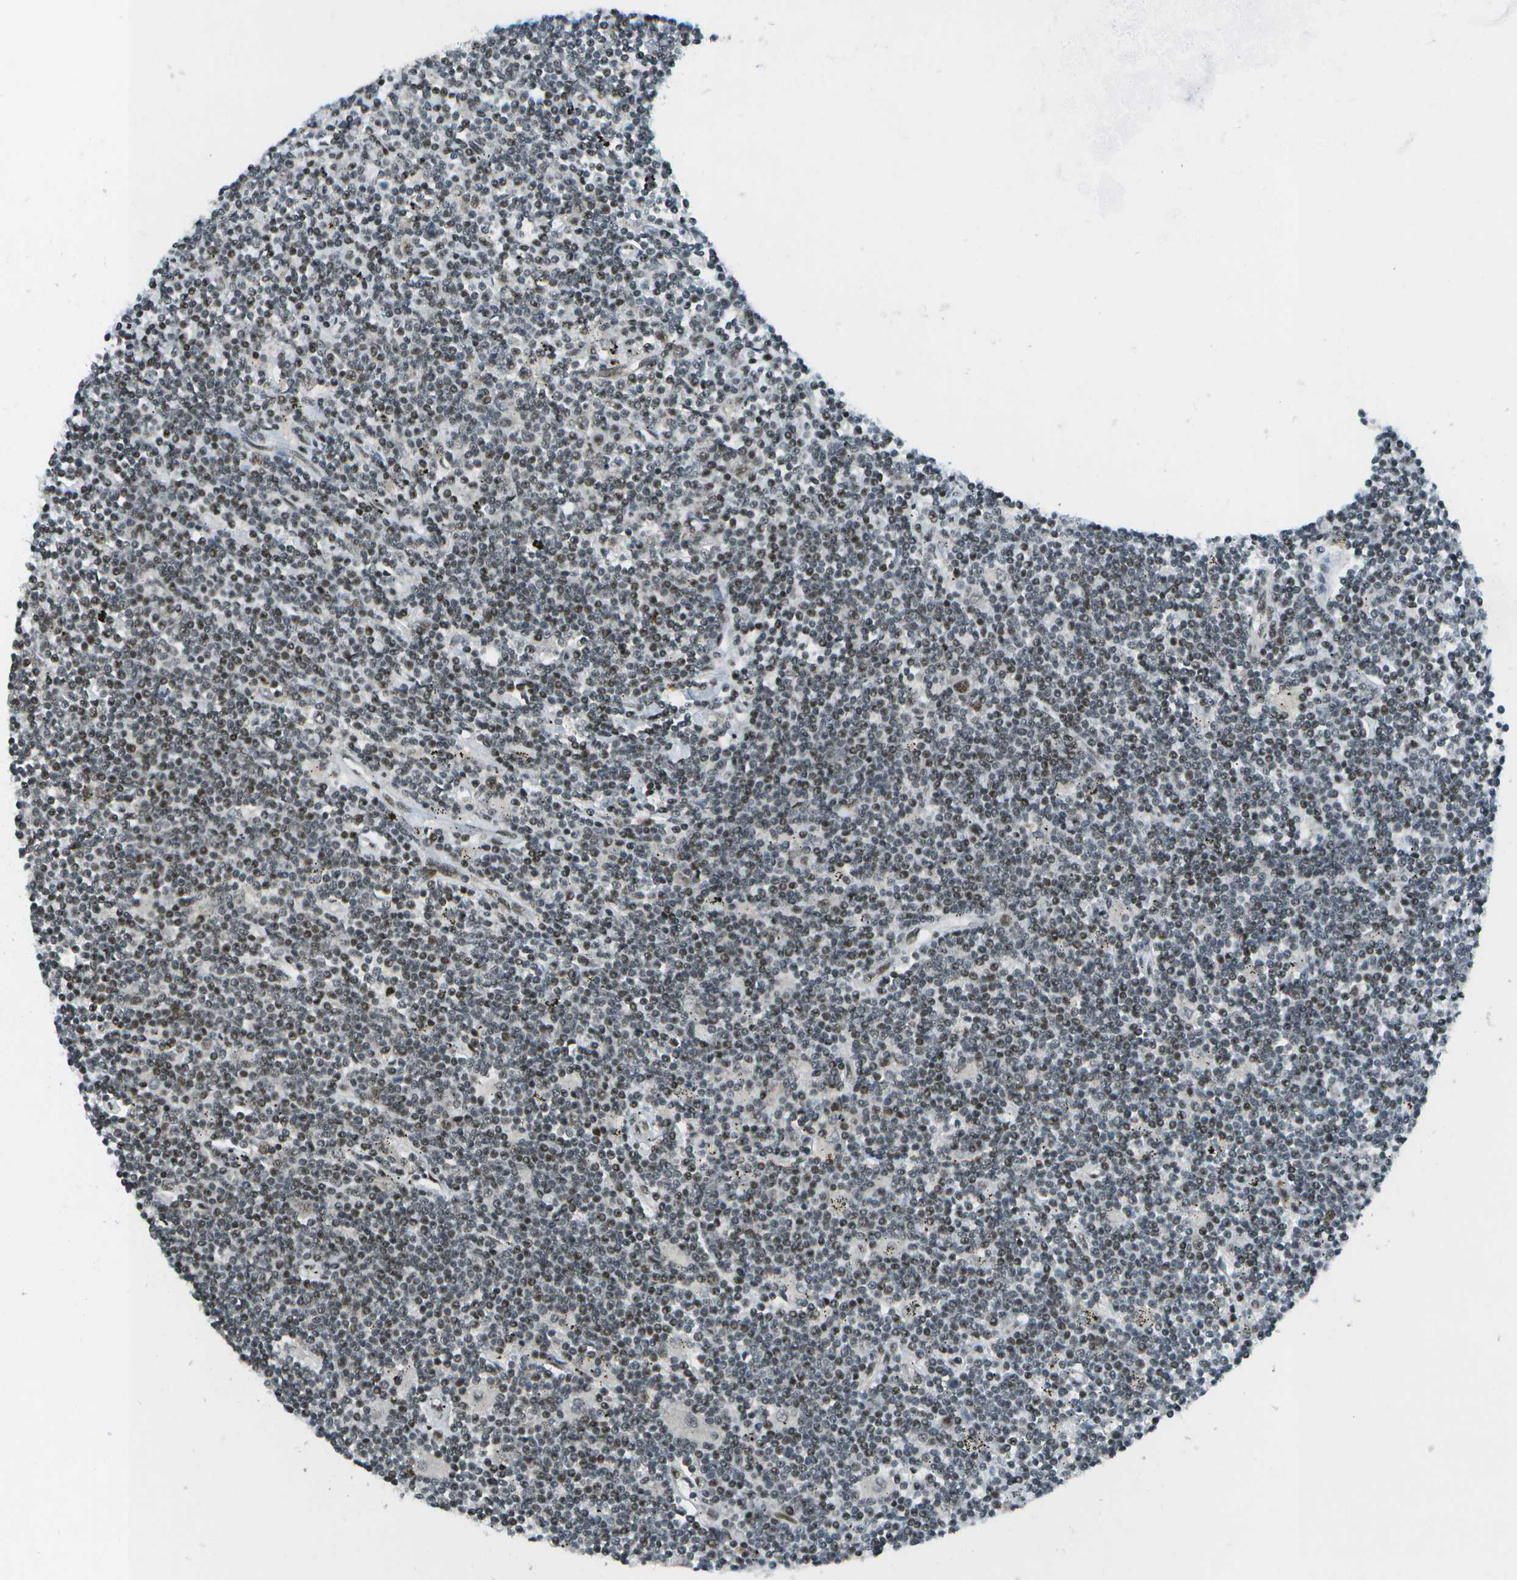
{"staining": {"intensity": "moderate", "quantity": "<25%", "location": "nuclear"}, "tissue": "lymphoma", "cell_type": "Tumor cells", "image_type": "cancer", "snomed": [{"axis": "morphology", "description": "Malignant lymphoma, non-Hodgkin's type, Low grade"}, {"axis": "topography", "description": "Spleen"}], "caption": "A high-resolution histopathology image shows IHC staining of lymphoma, which displays moderate nuclear expression in approximately <25% of tumor cells.", "gene": "IRF7", "patient": {"sex": "male", "age": 76}}